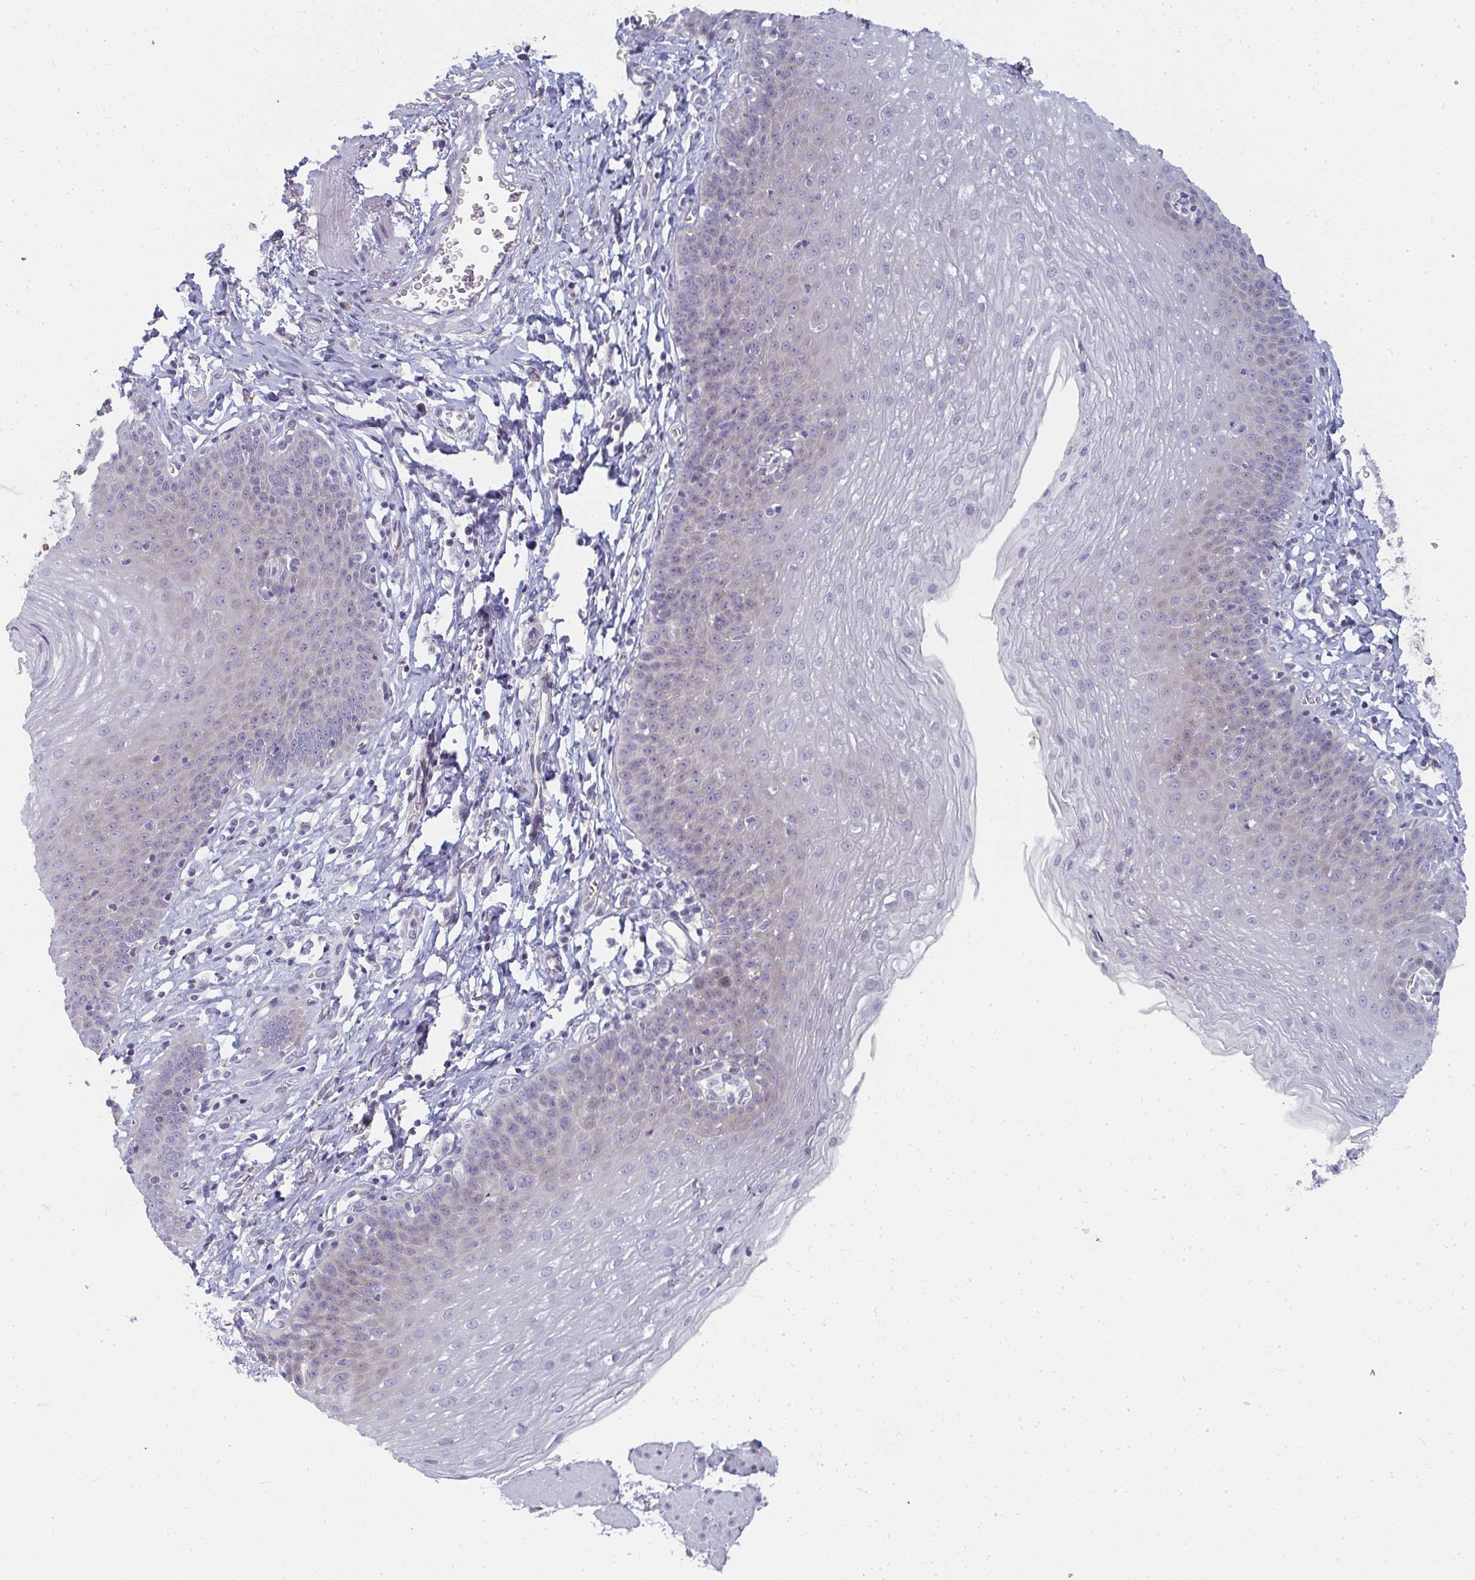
{"staining": {"intensity": "negative", "quantity": "none", "location": "none"}, "tissue": "esophagus", "cell_type": "Squamous epithelial cells", "image_type": "normal", "snomed": [{"axis": "morphology", "description": "Normal tissue, NOS"}, {"axis": "topography", "description": "Esophagus"}], "caption": "Esophagus was stained to show a protein in brown. There is no significant staining in squamous epithelial cells. (DAB (3,3'-diaminobenzidine) immunohistochemistry, high magnification).", "gene": "SHB", "patient": {"sex": "female", "age": 81}}